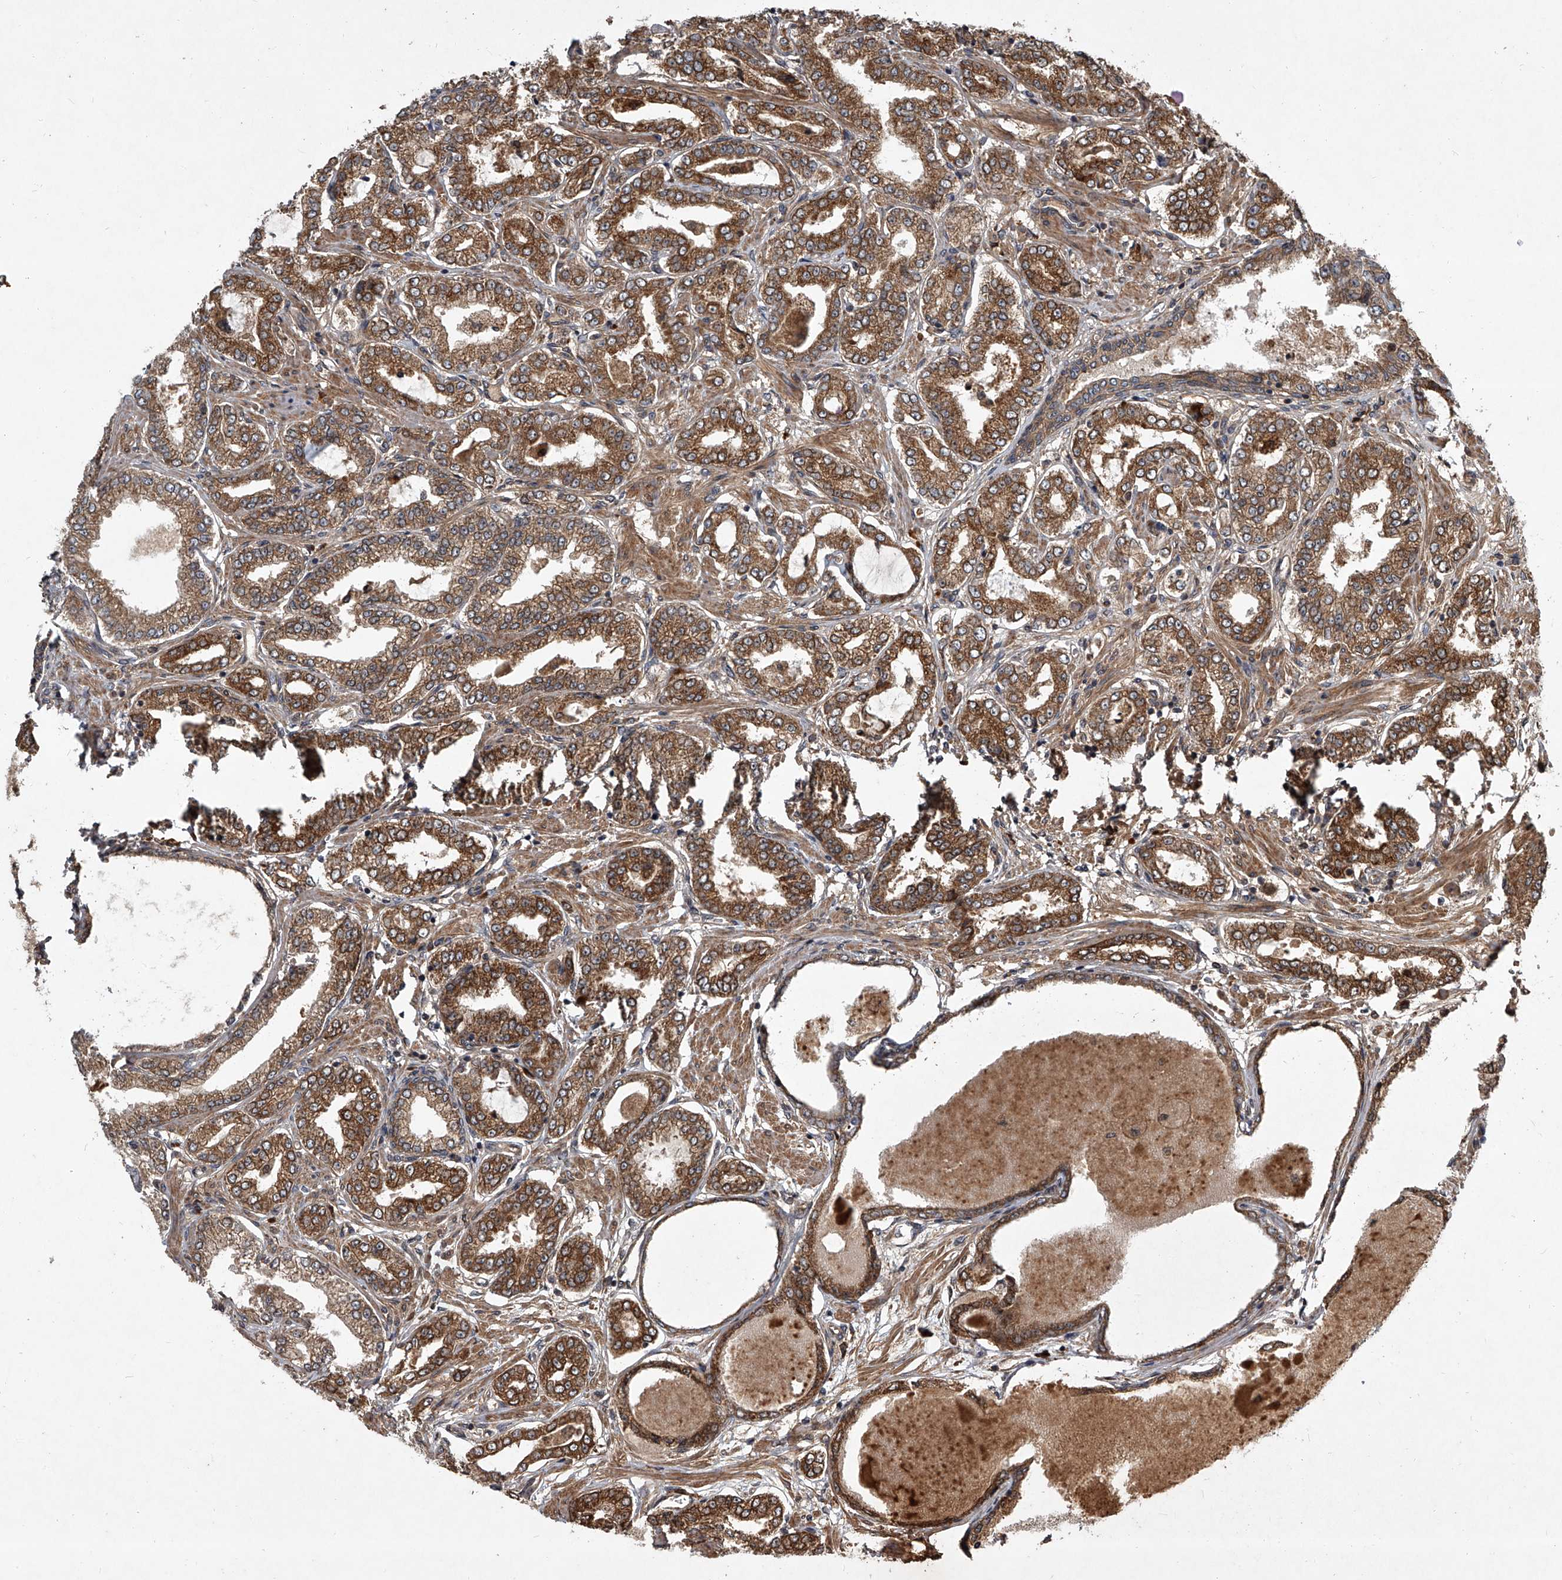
{"staining": {"intensity": "moderate", "quantity": ">75%", "location": "cytoplasmic/membranous"}, "tissue": "prostate cancer", "cell_type": "Tumor cells", "image_type": "cancer", "snomed": [{"axis": "morphology", "description": "Adenocarcinoma, Low grade"}, {"axis": "topography", "description": "Prostate"}], "caption": "IHC (DAB) staining of human low-grade adenocarcinoma (prostate) shows moderate cytoplasmic/membranous protein positivity in about >75% of tumor cells.", "gene": "EVA1C", "patient": {"sex": "male", "age": 63}}